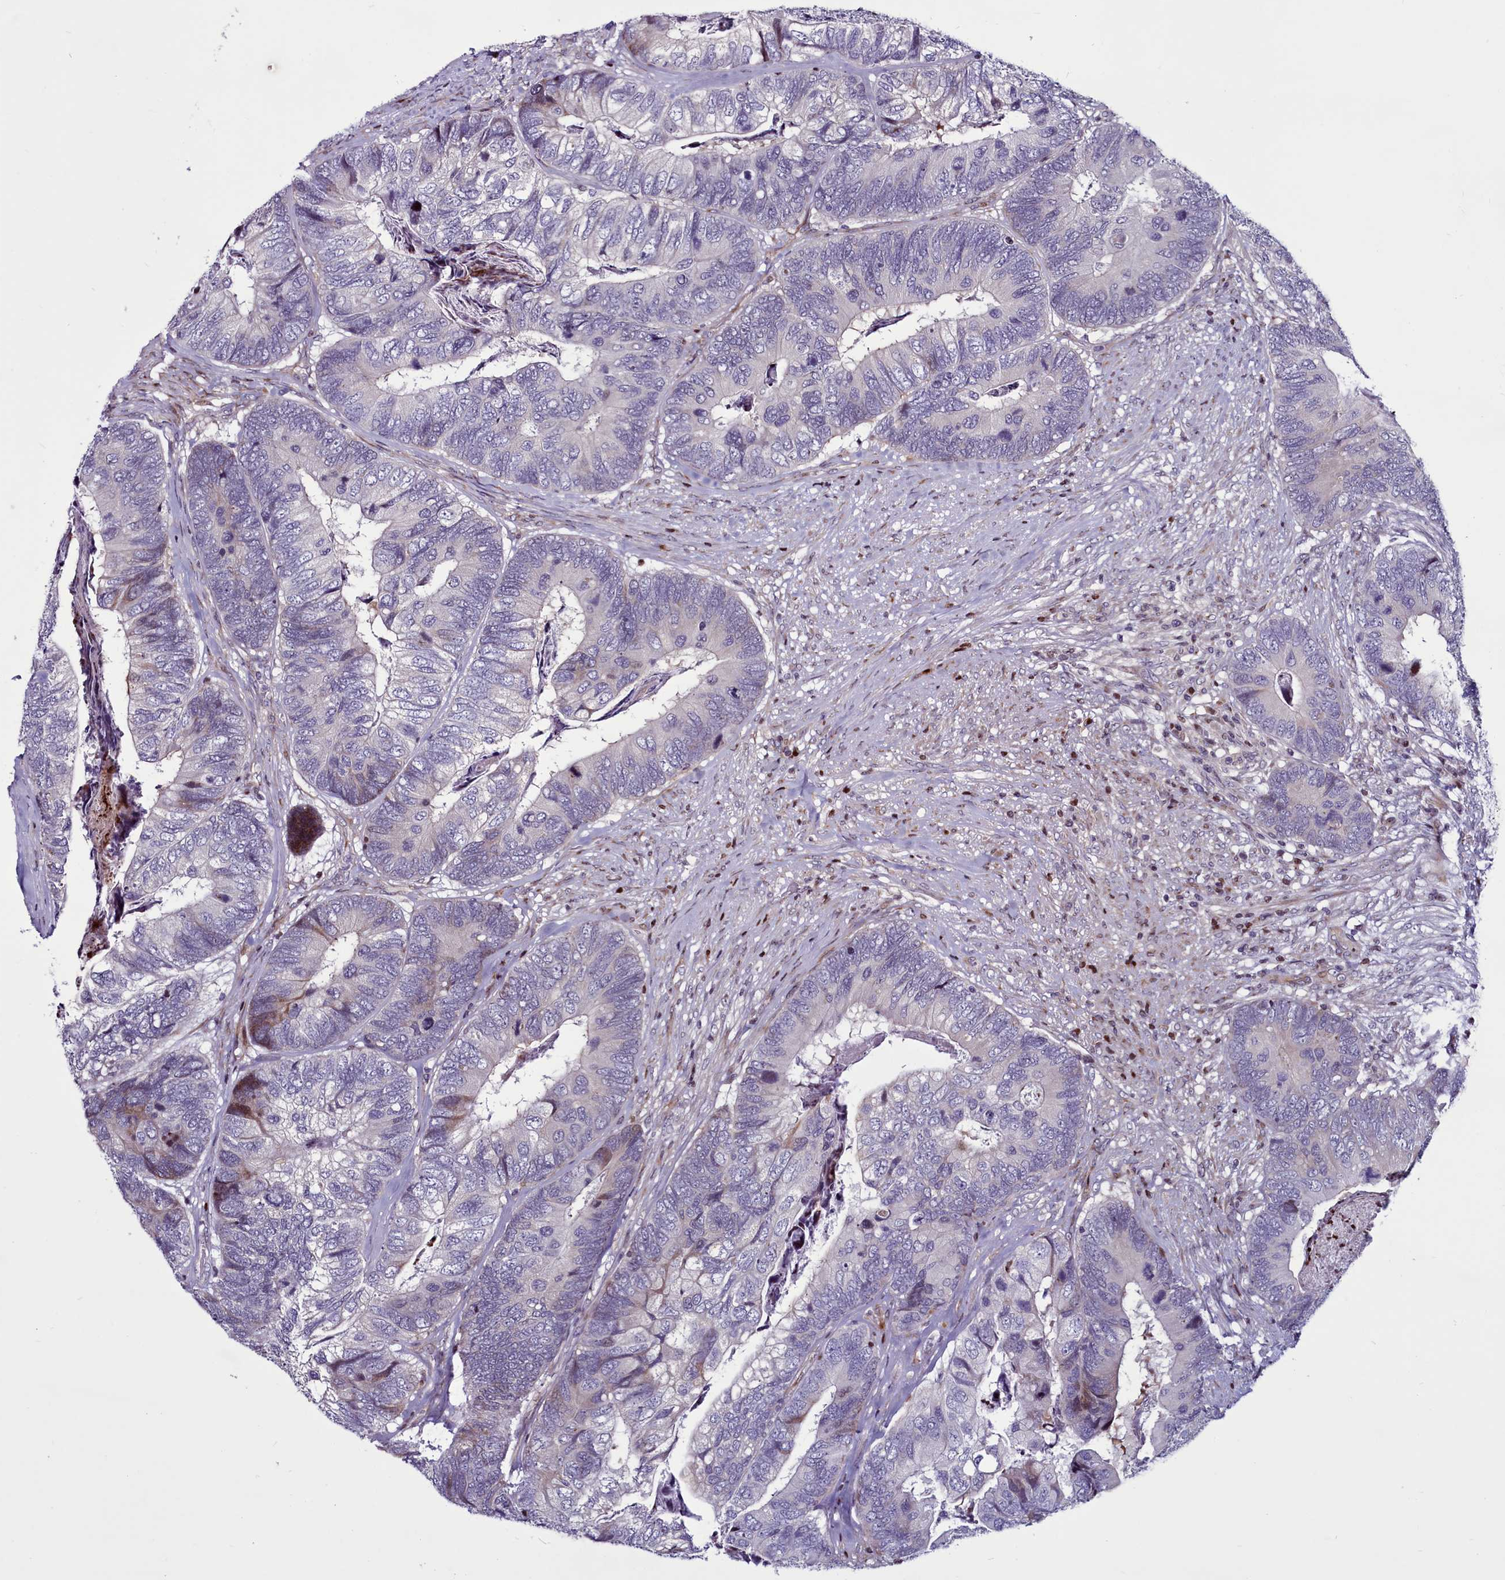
{"staining": {"intensity": "moderate", "quantity": "<25%", "location": "cytoplasmic/membranous,nuclear"}, "tissue": "colorectal cancer", "cell_type": "Tumor cells", "image_type": "cancer", "snomed": [{"axis": "morphology", "description": "Adenocarcinoma, NOS"}, {"axis": "topography", "description": "Colon"}], "caption": "Protein analysis of adenocarcinoma (colorectal) tissue exhibits moderate cytoplasmic/membranous and nuclear staining in about <25% of tumor cells.", "gene": "WBP11", "patient": {"sex": "female", "age": 67}}